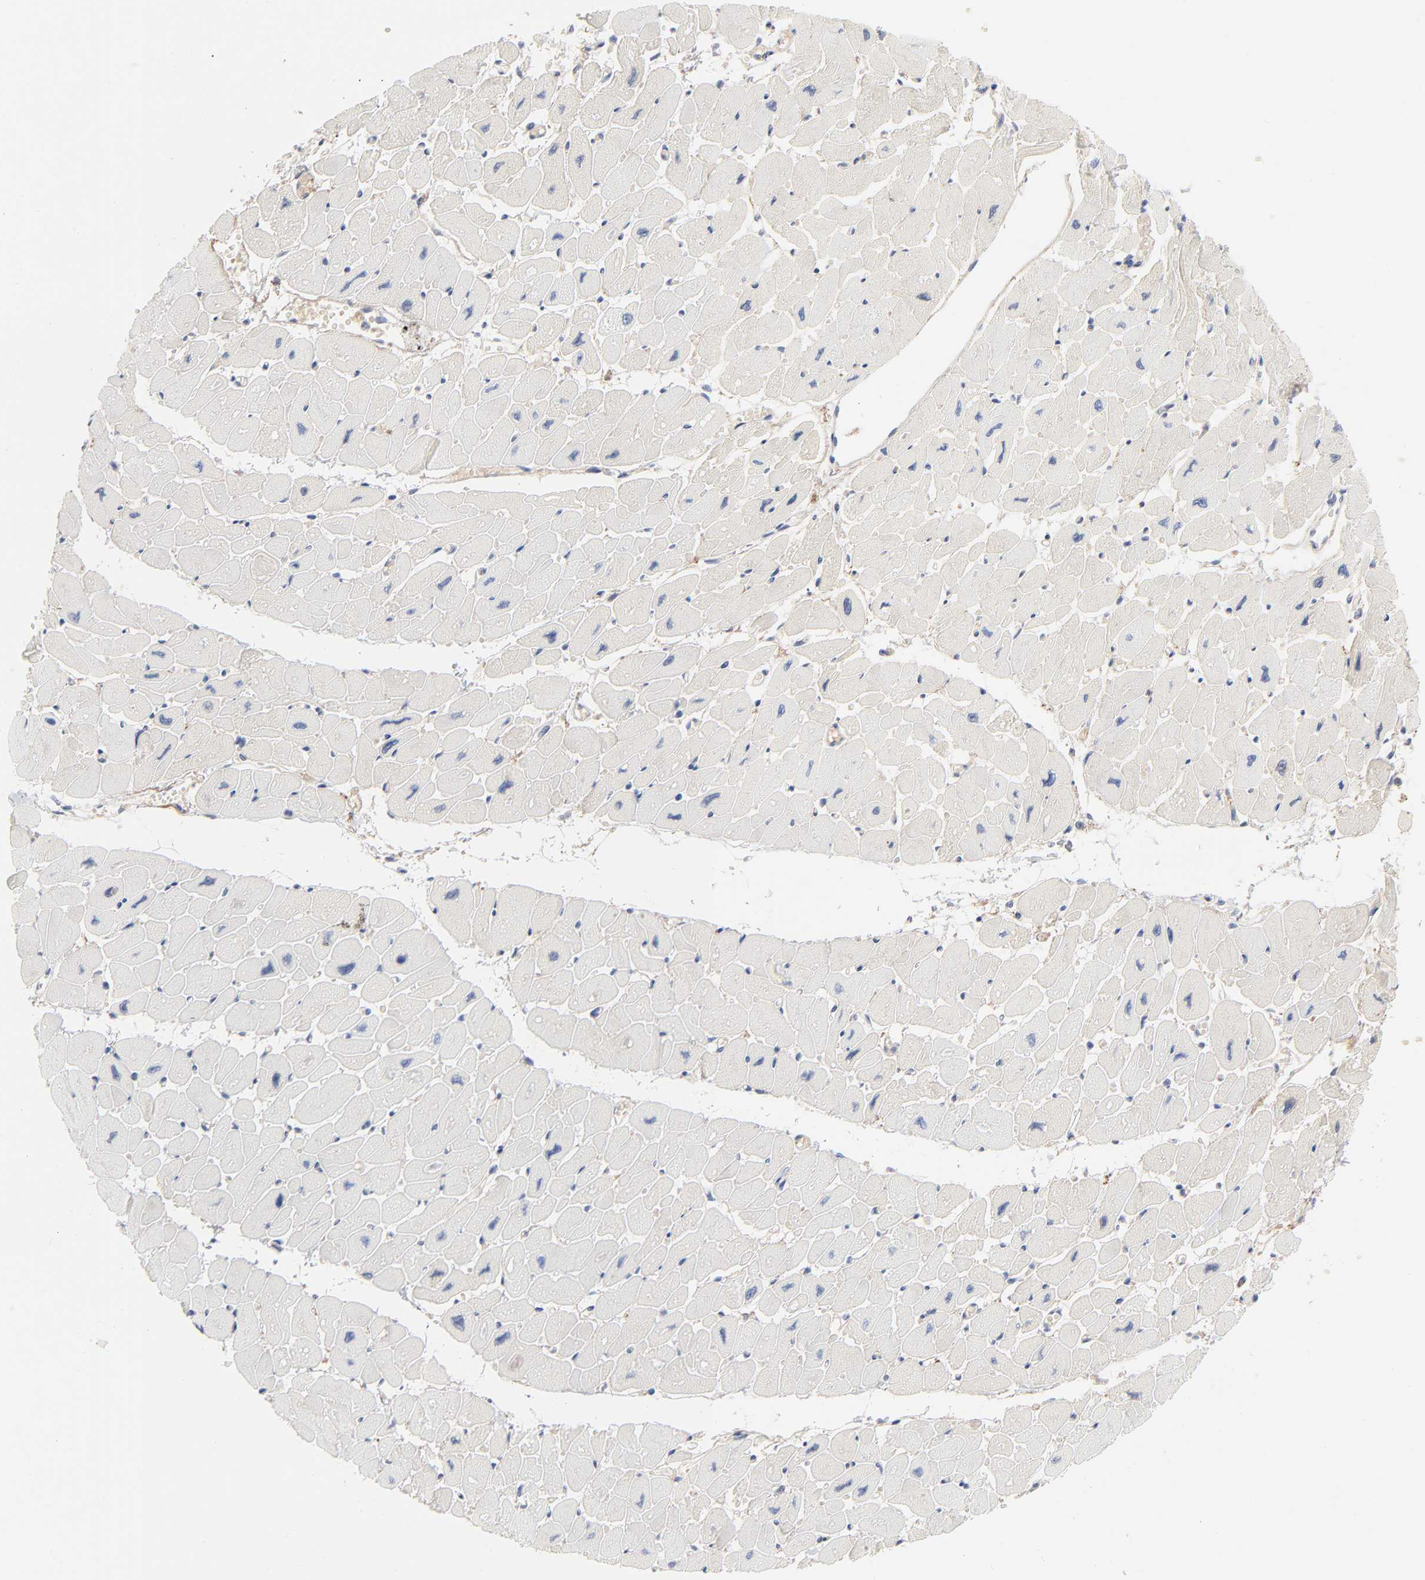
{"staining": {"intensity": "negative", "quantity": "none", "location": "none"}, "tissue": "heart muscle", "cell_type": "Cardiomyocytes", "image_type": "normal", "snomed": [{"axis": "morphology", "description": "Normal tissue, NOS"}, {"axis": "topography", "description": "Heart"}], "caption": "DAB (3,3'-diaminobenzidine) immunohistochemical staining of benign heart muscle displays no significant expression in cardiomyocytes. (DAB immunohistochemistry (IHC) with hematoxylin counter stain).", "gene": "SERPINA4", "patient": {"sex": "female", "age": 54}}